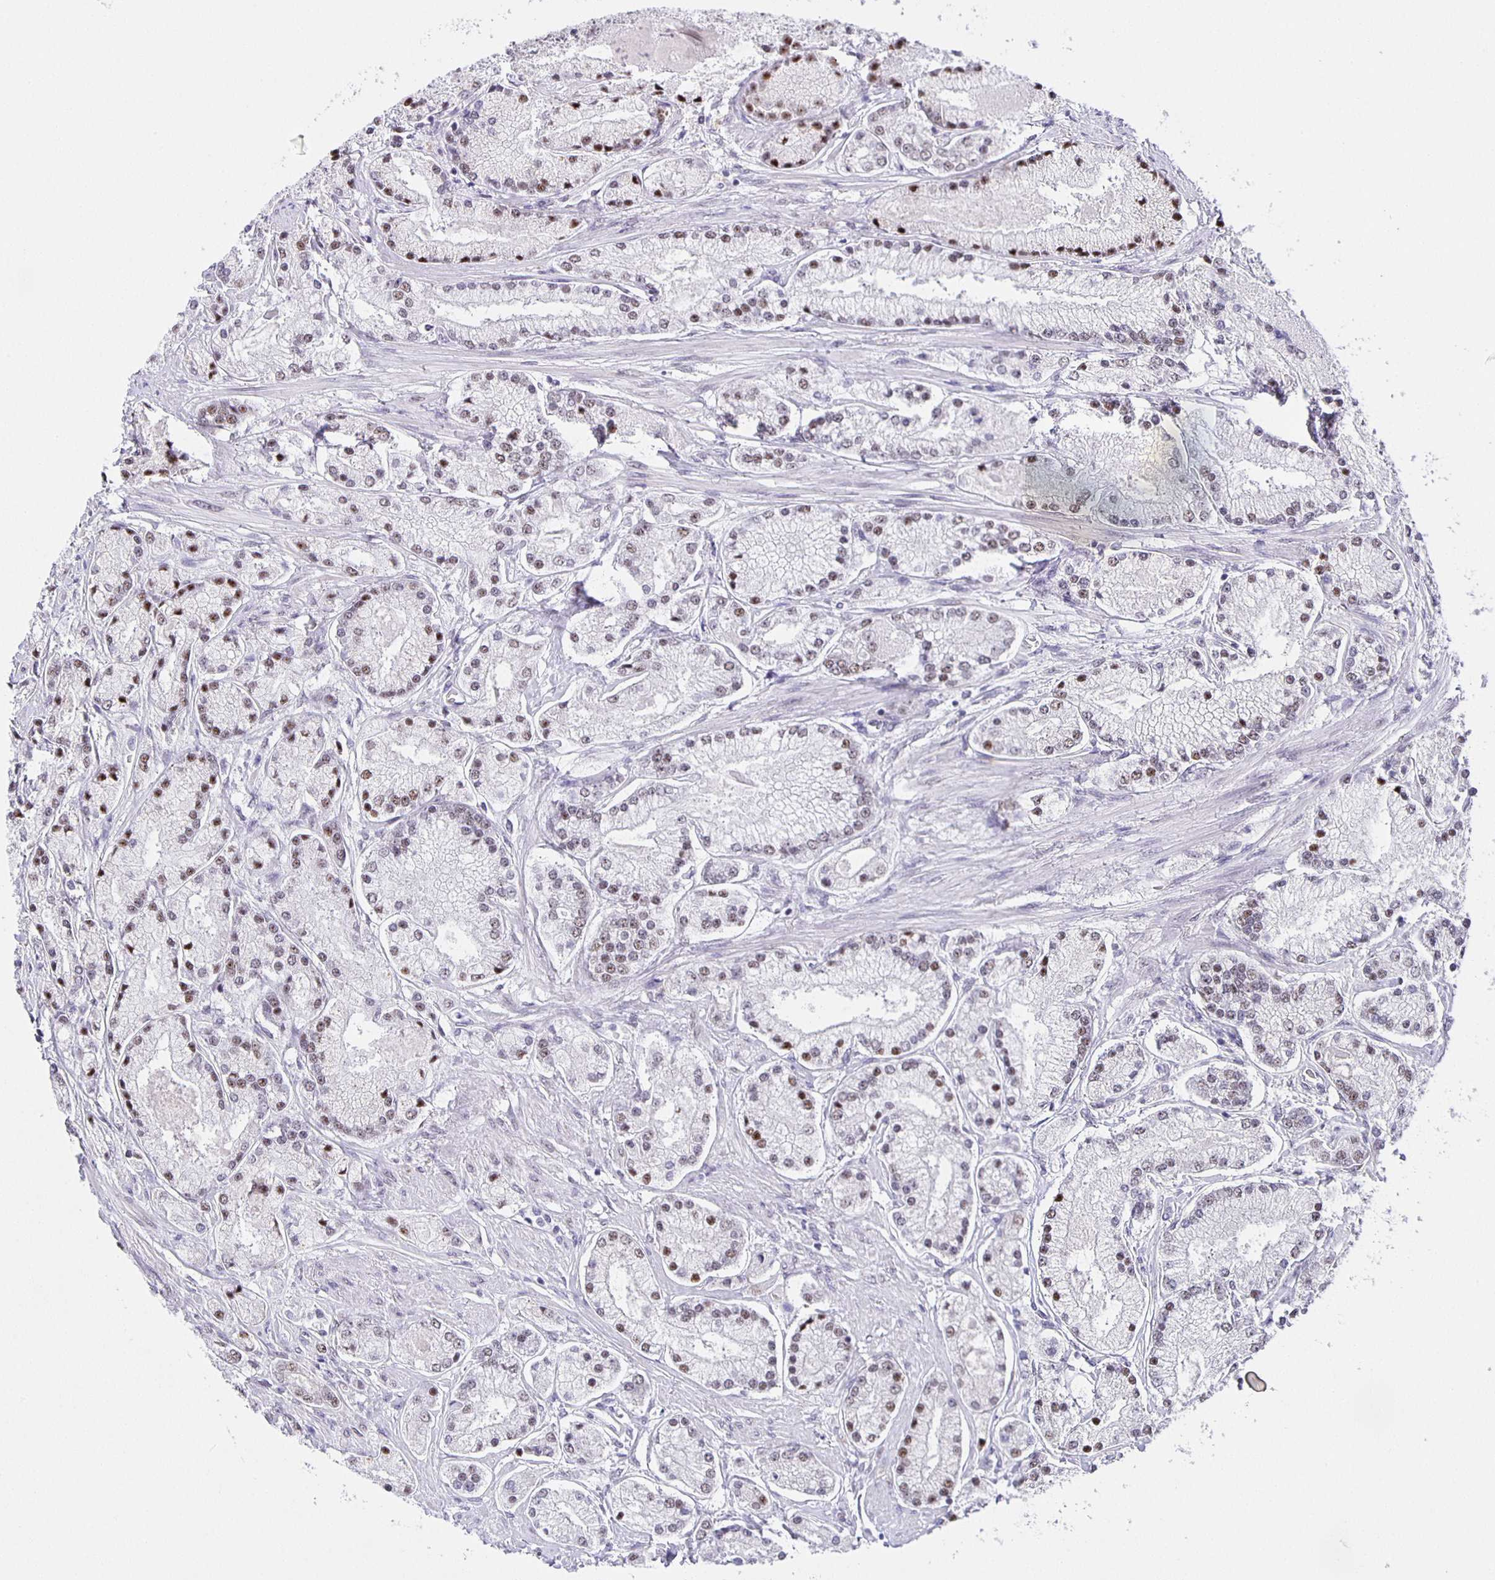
{"staining": {"intensity": "moderate", "quantity": "25%-75%", "location": "nuclear"}, "tissue": "prostate cancer", "cell_type": "Tumor cells", "image_type": "cancer", "snomed": [{"axis": "morphology", "description": "Adenocarcinoma, High grade"}, {"axis": "topography", "description": "Prostate"}], "caption": "A histopathology image showing moderate nuclear positivity in approximately 25%-75% of tumor cells in high-grade adenocarcinoma (prostate), as visualized by brown immunohistochemical staining.", "gene": "ZRANB2", "patient": {"sex": "male", "age": 67}}